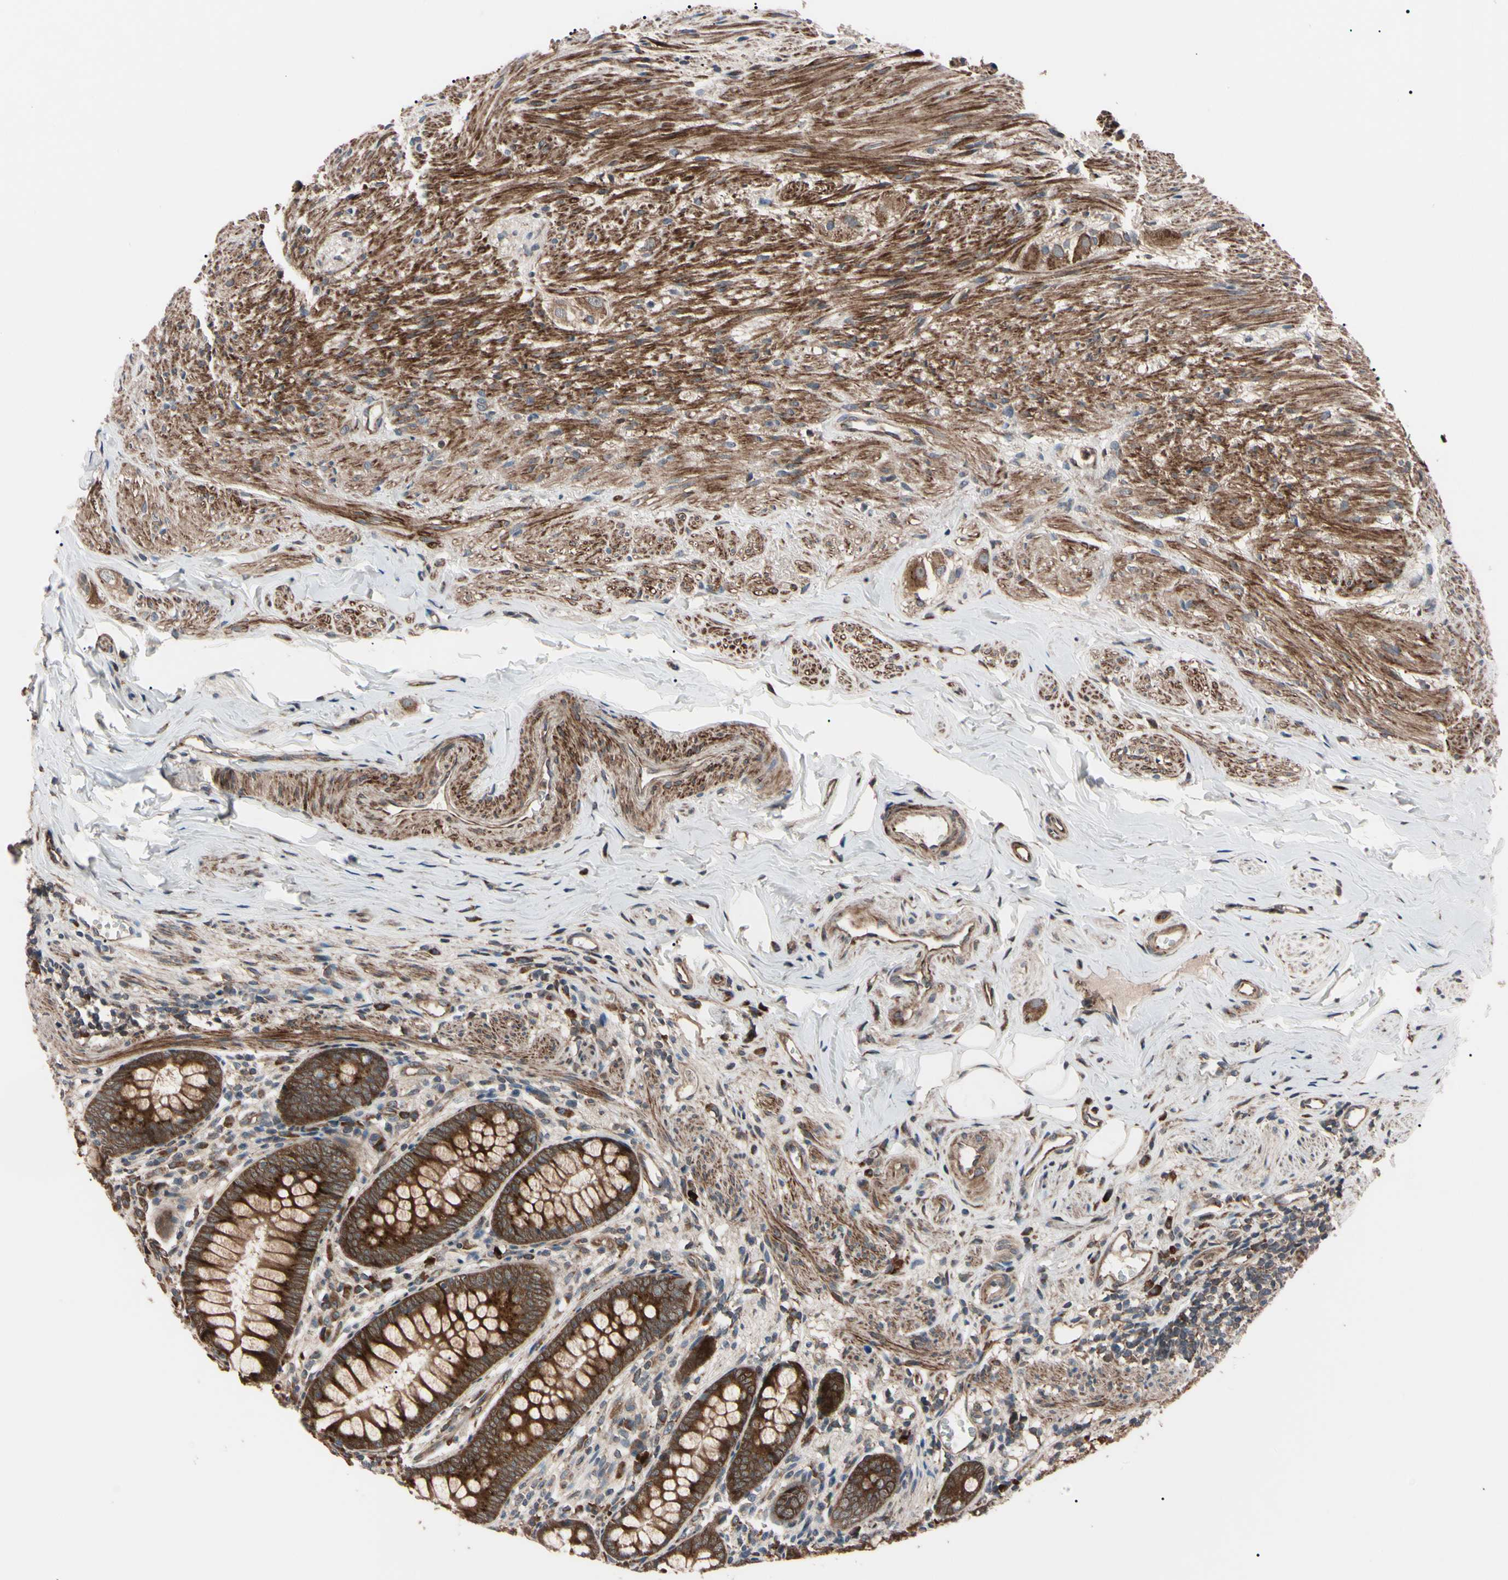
{"staining": {"intensity": "strong", "quantity": ">75%", "location": "cytoplasmic/membranous"}, "tissue": "appendix", "cell_type": "Glandular cells", "image_type": "normal", "snomed": [{"axis": "morphology", "description": "Normal tissue, NOS"}, {"axis": "topography", "description": "Appendix"}], "caption": "The immunohistochemical stain highlights strong cytoplasmic/membranous staining in glandular cells of normal appendix.", "gene": "GUCY1B1", "patient": {"sex": "female", "age": 77}}